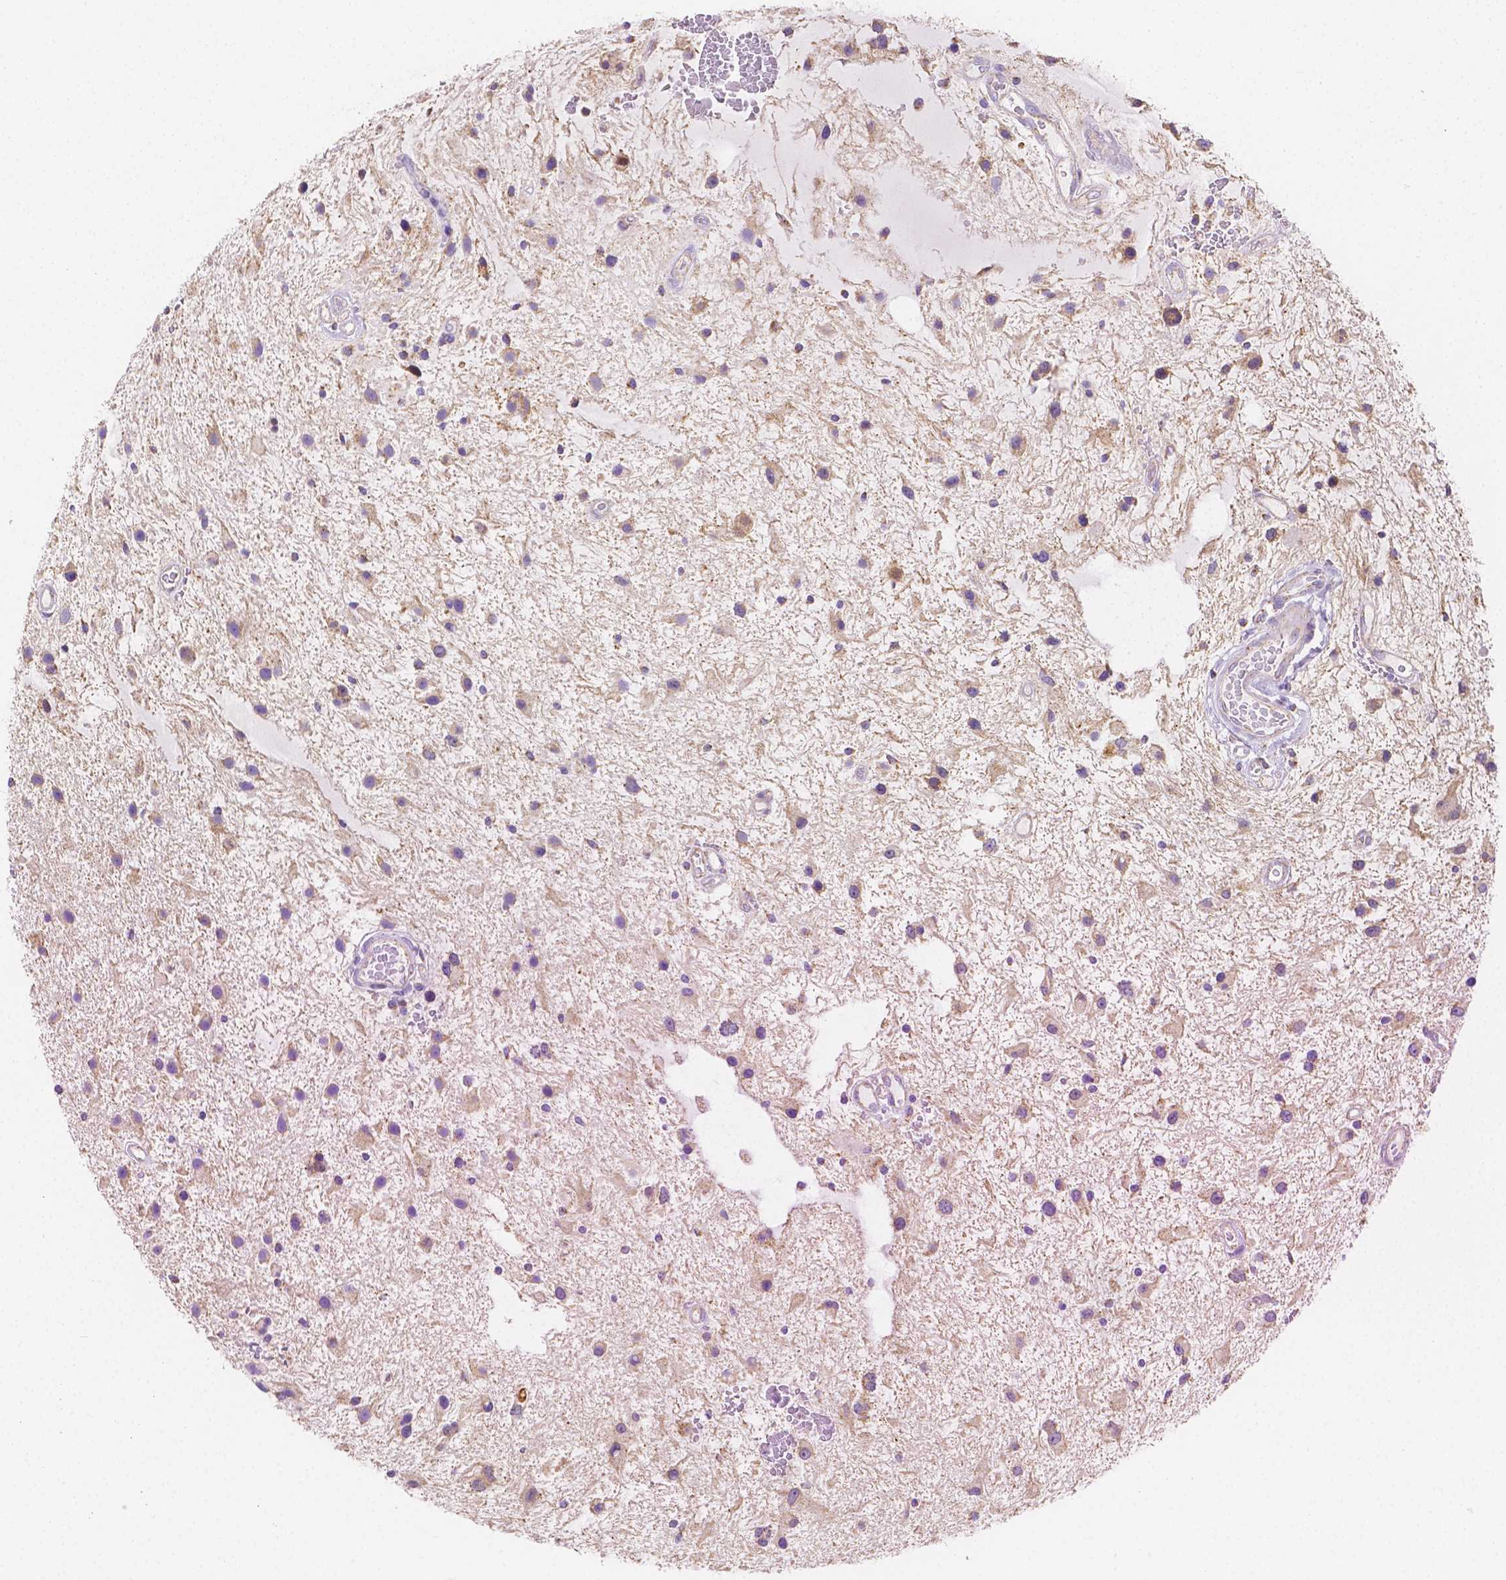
{"staining": {"intensity": "weak", "quantity": "<25%", "location": "cytoplasmic/membranous"}, "tissue": "glioma", "cell_type": "Tumor cells", "image_type": "cancer", "snomed": [{"axis": "morphology", "description": "Glioma, malignant, Low grade"}, {"axis": "topography", "description": "Cerebellum"}], "caption": "The photomicrograph displays no staining of tumor cells in glioma. The staining is performed using DAB (3,3'-diaminobenzidine) brown chromogen with nuclei counter-stained in using hematoxylin.", "gene": "SGTB", "patient": {"sex": "female", "age": 14}}